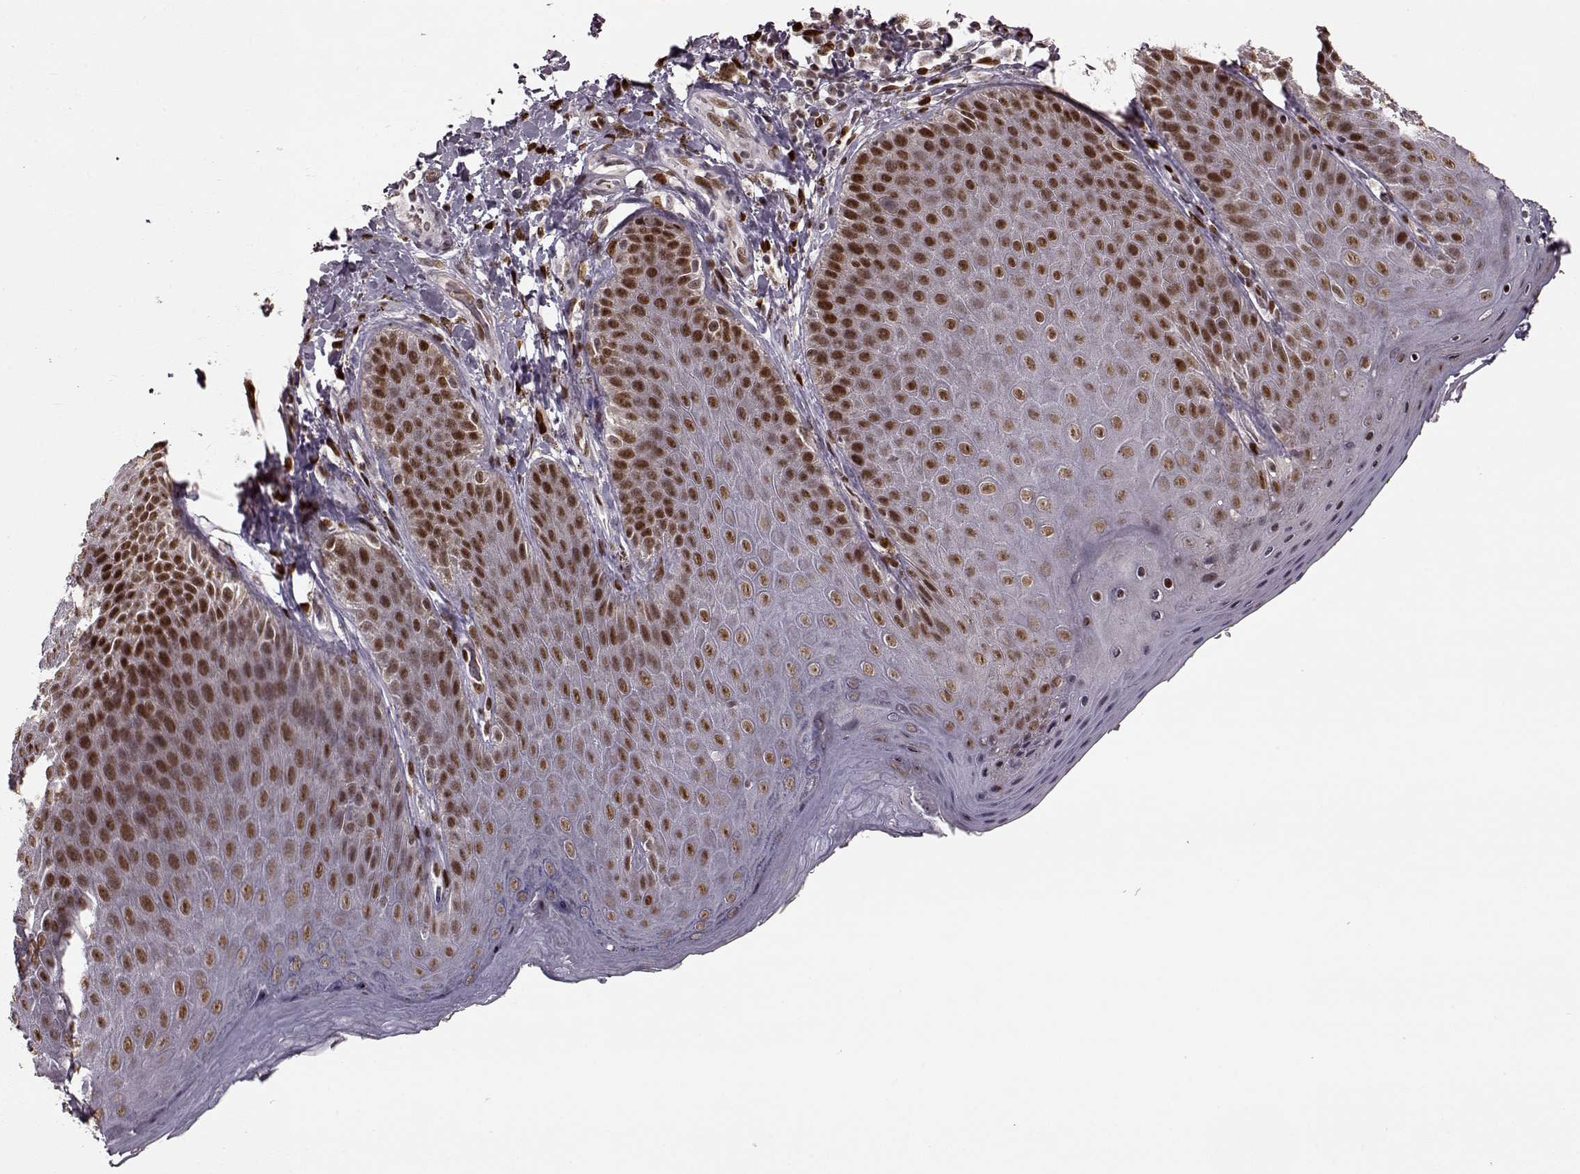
{"staining": {"intensity": "moderate", "quantity": ">75%", "location": "nuclear"}, "tissue": "skin", "cell_type": "Epidermal cells", "image_type": "normal", "snomed": [{"axis": "morphology", "description": "Normal tissue, NOS"}, {"axis": "topography", "description": "Anal"}], "caption": "Brown immunohistochemical staining in unremarkable skin exhibits moderate nuclear positivity in about >75% of epidermal cells.", "gene": "FTO", "patient": {"sex": "male", "age": 53}}